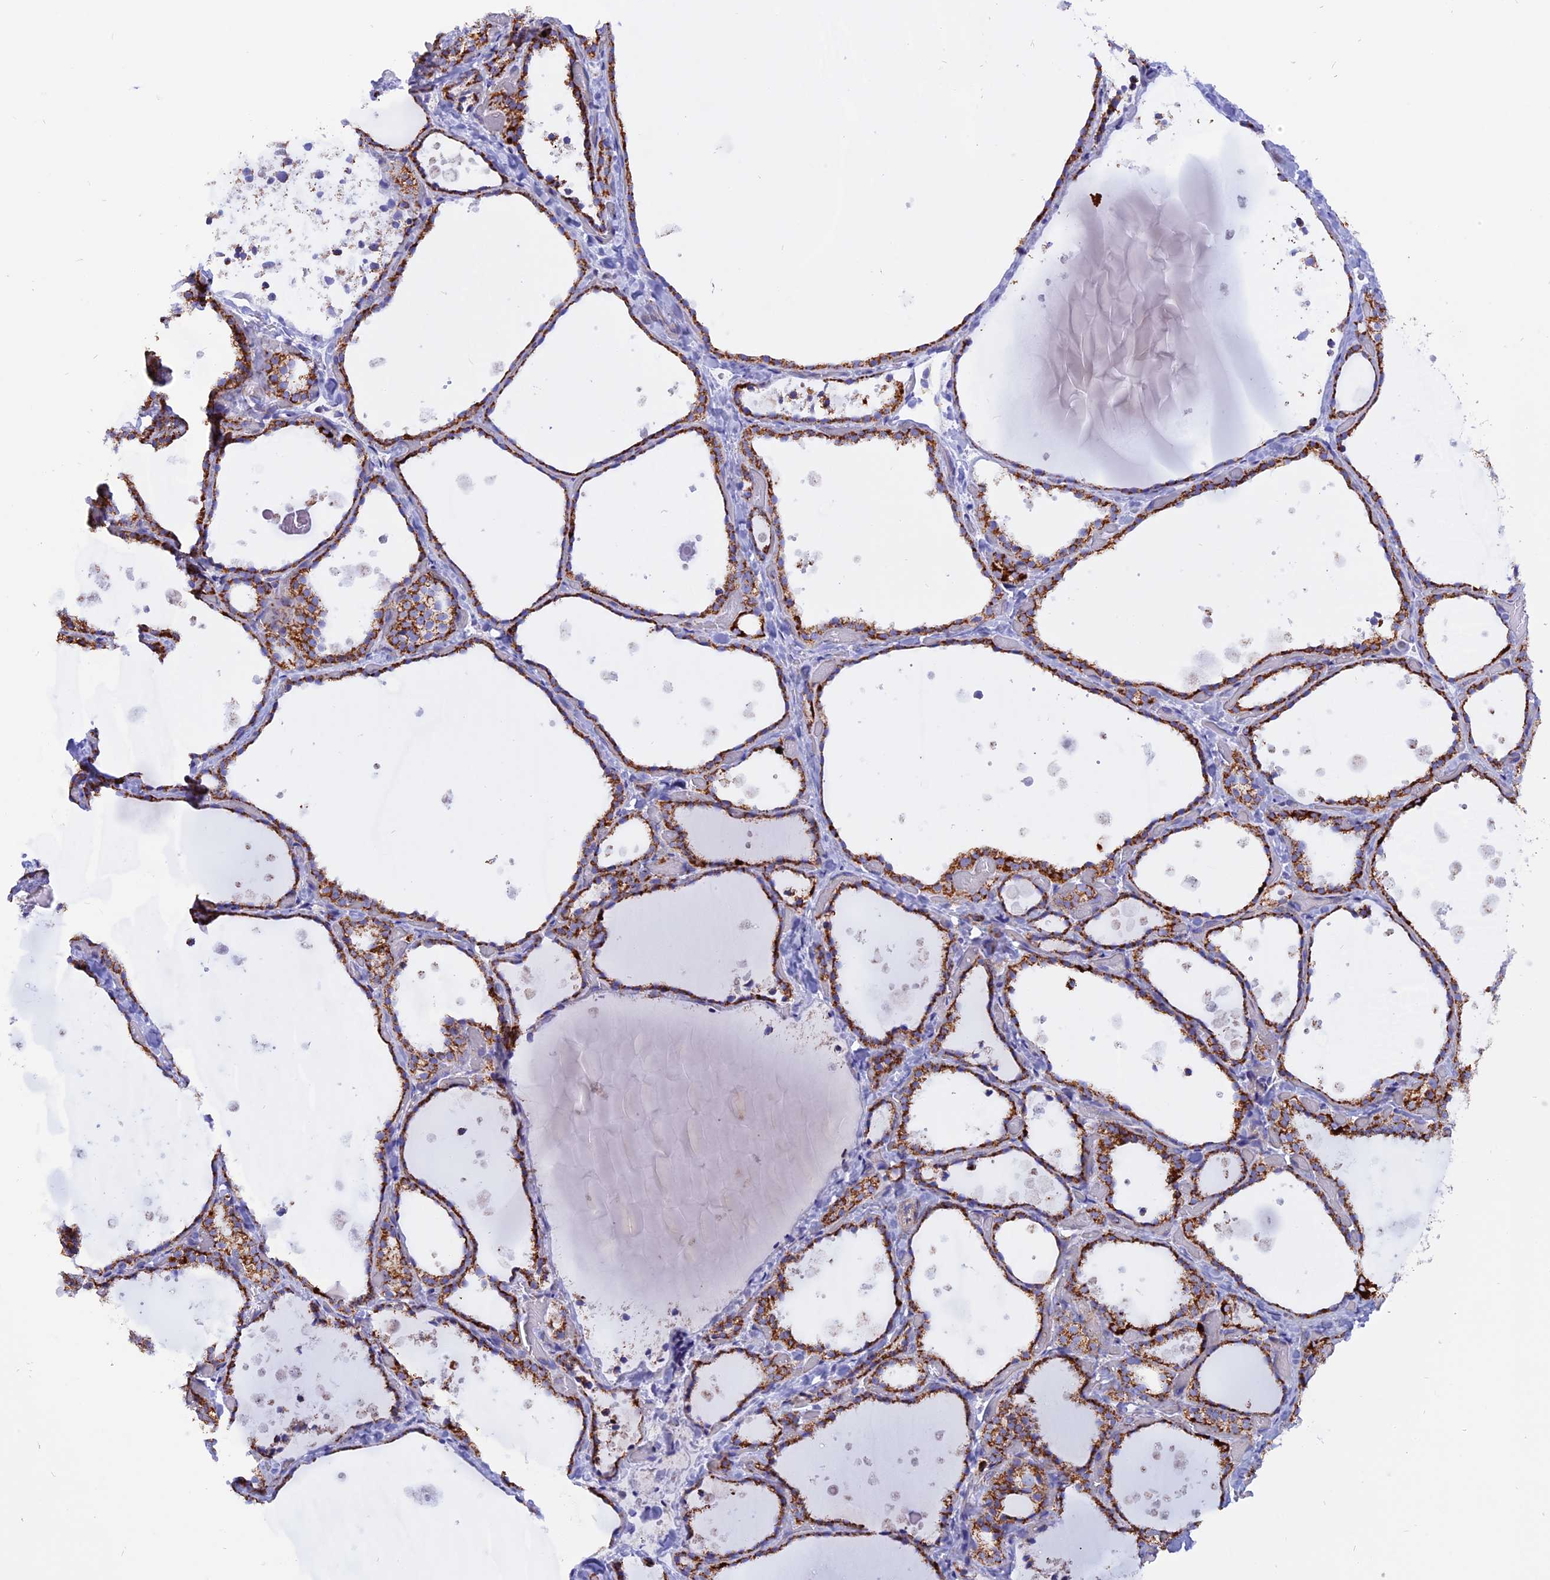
{"staining": {"intensity": "strong", "quantity": ">75%", "location": "cytoplasmic/membranous"}, "tissue": "thyroid gland", "cell_type": "Glandular cells", "image_type": "normal", "snomed": [{"axis": "morphology", "description": "Normal tissue, NOS"}, {"axis": "topography", "description": "Thyroid gland"}], "caption": "Benign thyroid gland reveals strong cytoplasmic/membranous expression in approximately >75% of glandular cells, visualized by immunohistochemistry. (Brightfield microscopy of DAB IHC at high magnification).", "gene": "GCDH", "patient": {"sex": "female", "age": 44}}